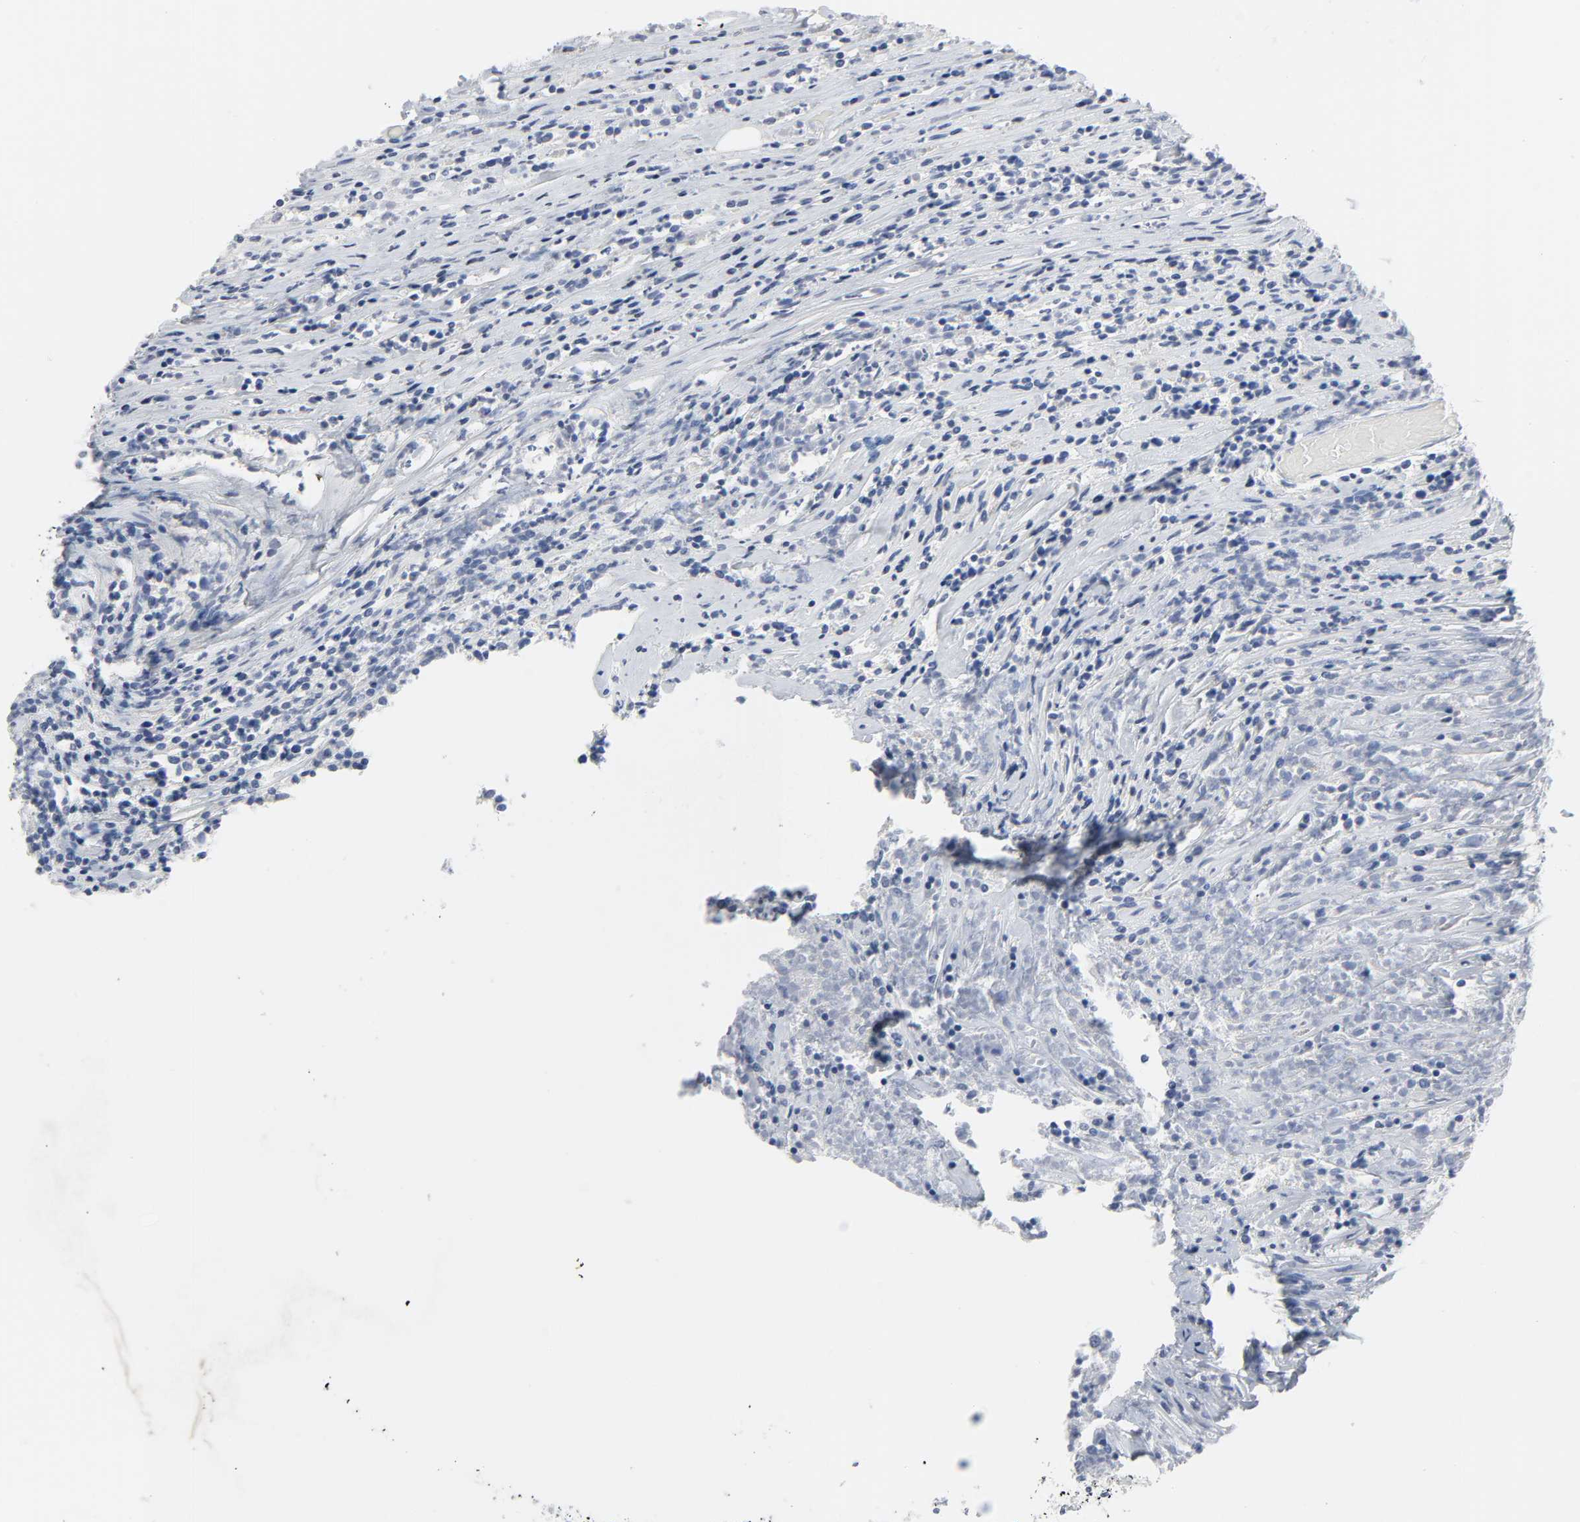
{"staining": {"intensity": "negative", "quantity": "none", "location": "none"}, "tissue": "lymphoma", "cell_type": "Tumor cells", "image_type": "cancer", "snomed": [{"axis": "morphology", "description": "Malignant lymphoma, non-Hodgkin's type, High grade"}, {"axis": "topography", "description": "Lymph node"}], "caption": "The photomicrograph demonstrates no staining of tumor cells in lymphoma. The staining was performed using DAB to visualize the protein expression in brown, while the nuclei were stained in blue with hematoxylin (Magnification: 20x).", "gene": "SALL2", "patient": {"sex": "female", "age": 73}}